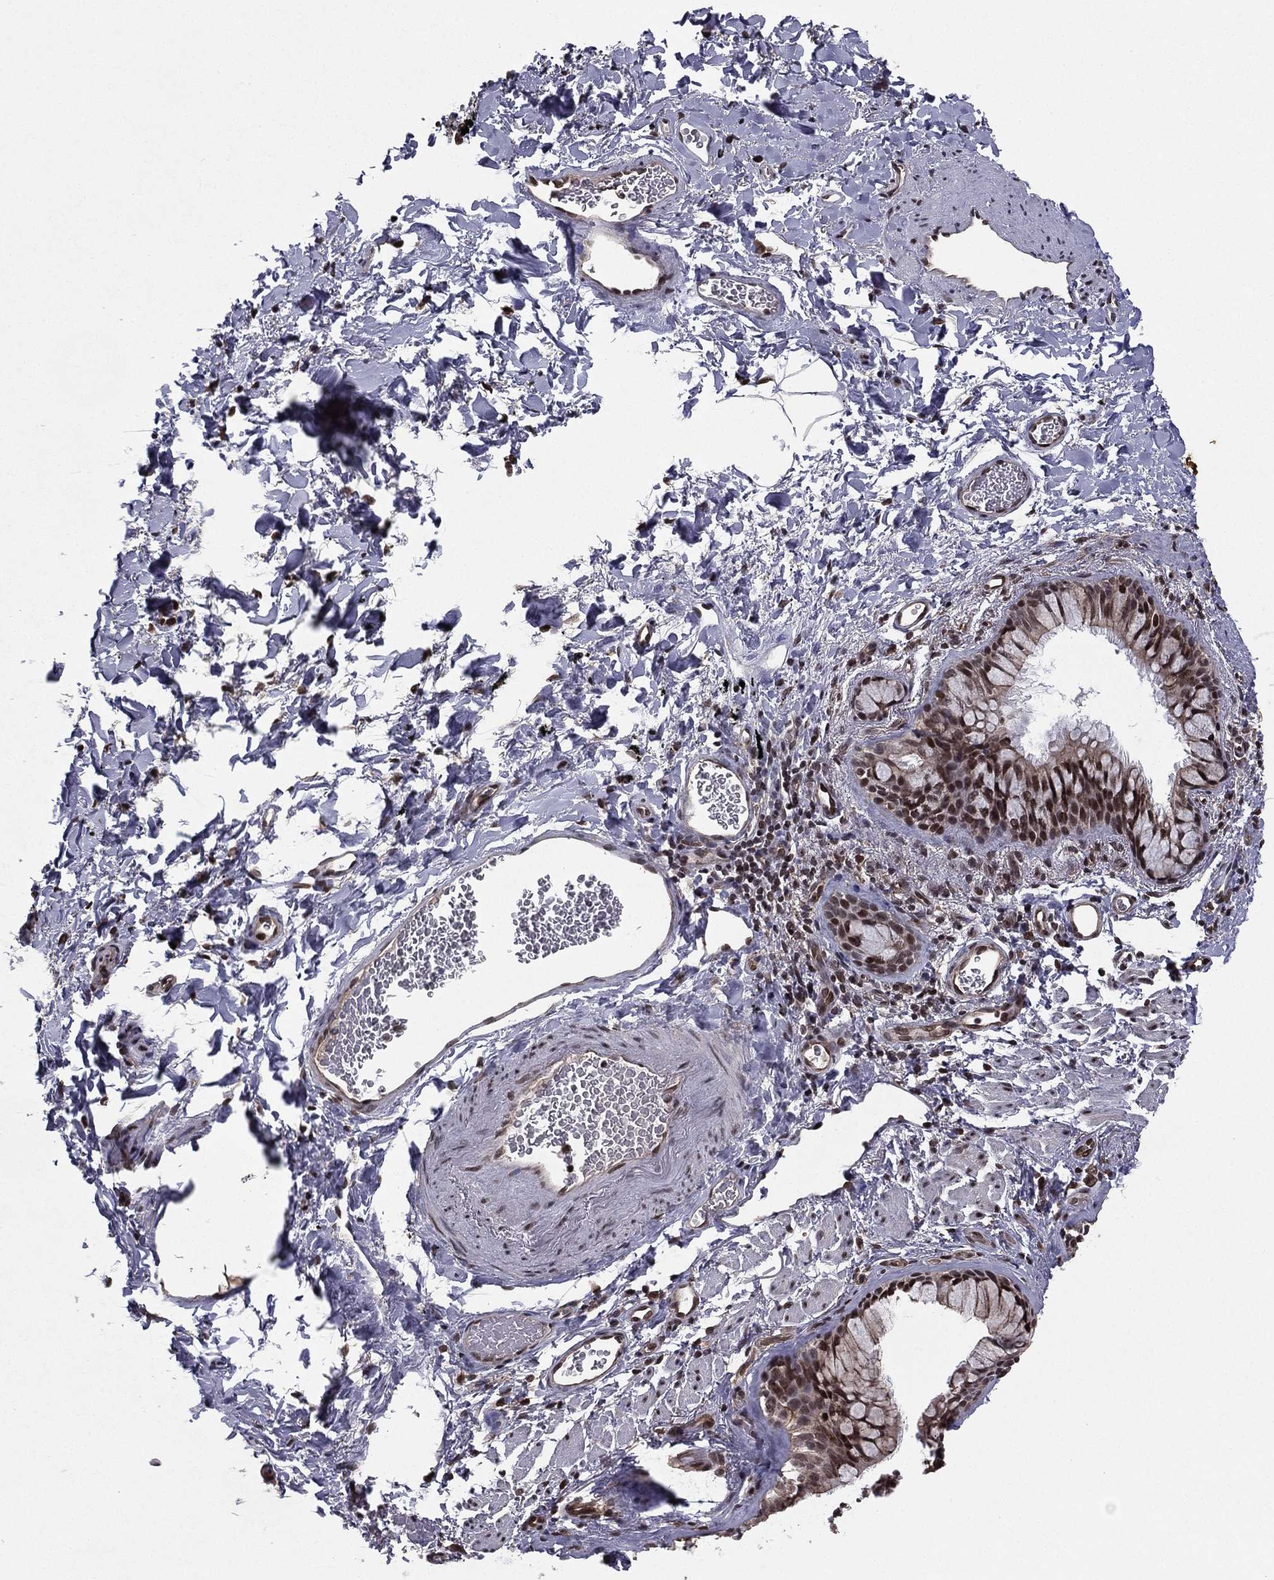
{"staining": {"intensity": "moderate", "quantity": "<25%", "location": "nuclear"}, "tissue": "soft tissue", "cell_type": "Fibroblasts", "image_type": "normal", "snomed": [{"axis": "morphology", "description": "Normal tissue, NOS"}, {"axis": "morphology", "description": "Adenocarcinoma, NOS"}, {"axis": "topography", "description": "Cartilage tissue"}, {"axis": "topography", "description": "Lung"}], "caption": "About <25% of fibroblasts in benign human soft tissue display moderate nuclear protein positivity as visualized by brown immunohistochemical staining.", "gene": "RARB", "patient": {"sex": "male", "age": 59}}